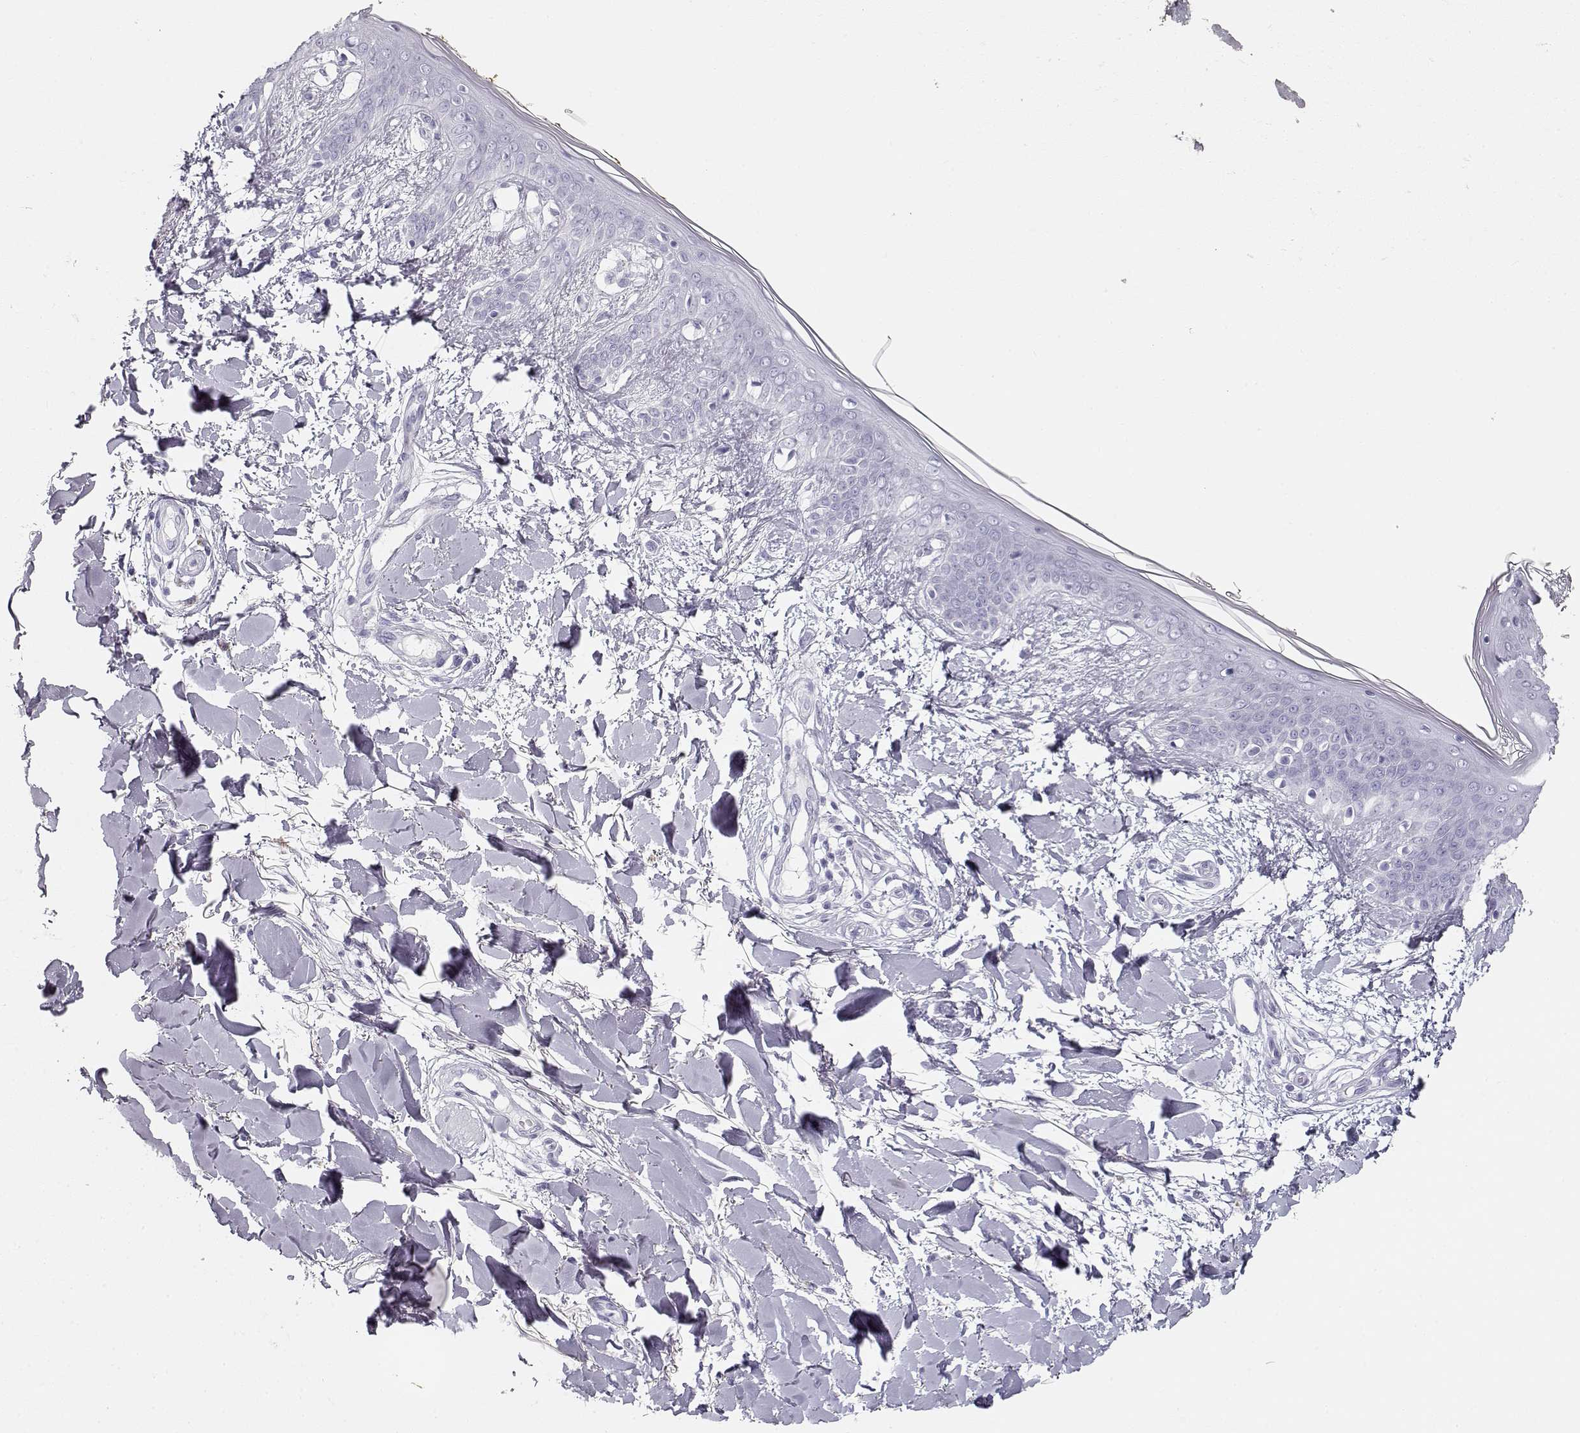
{"staining": {"intensity": "negative", "quantity": "none", "location": "none"}, "tissue": "skin", "cell_type": "Fibroblasts", "image_type": "normal", "snomed": [{"axis": "morphology", "description": "Normal tissue, NOS"}, {"axis": "topography", "description": "Skin"}], "caption": "This histopathology image is of unremarkable skin stained with IHC to label a protein in brown with the nuclei are counter-stained blue. There is no positivity in fibroblasts.", "gene": "TKTL1", "patient": {"sex": "female", "age": 34}}